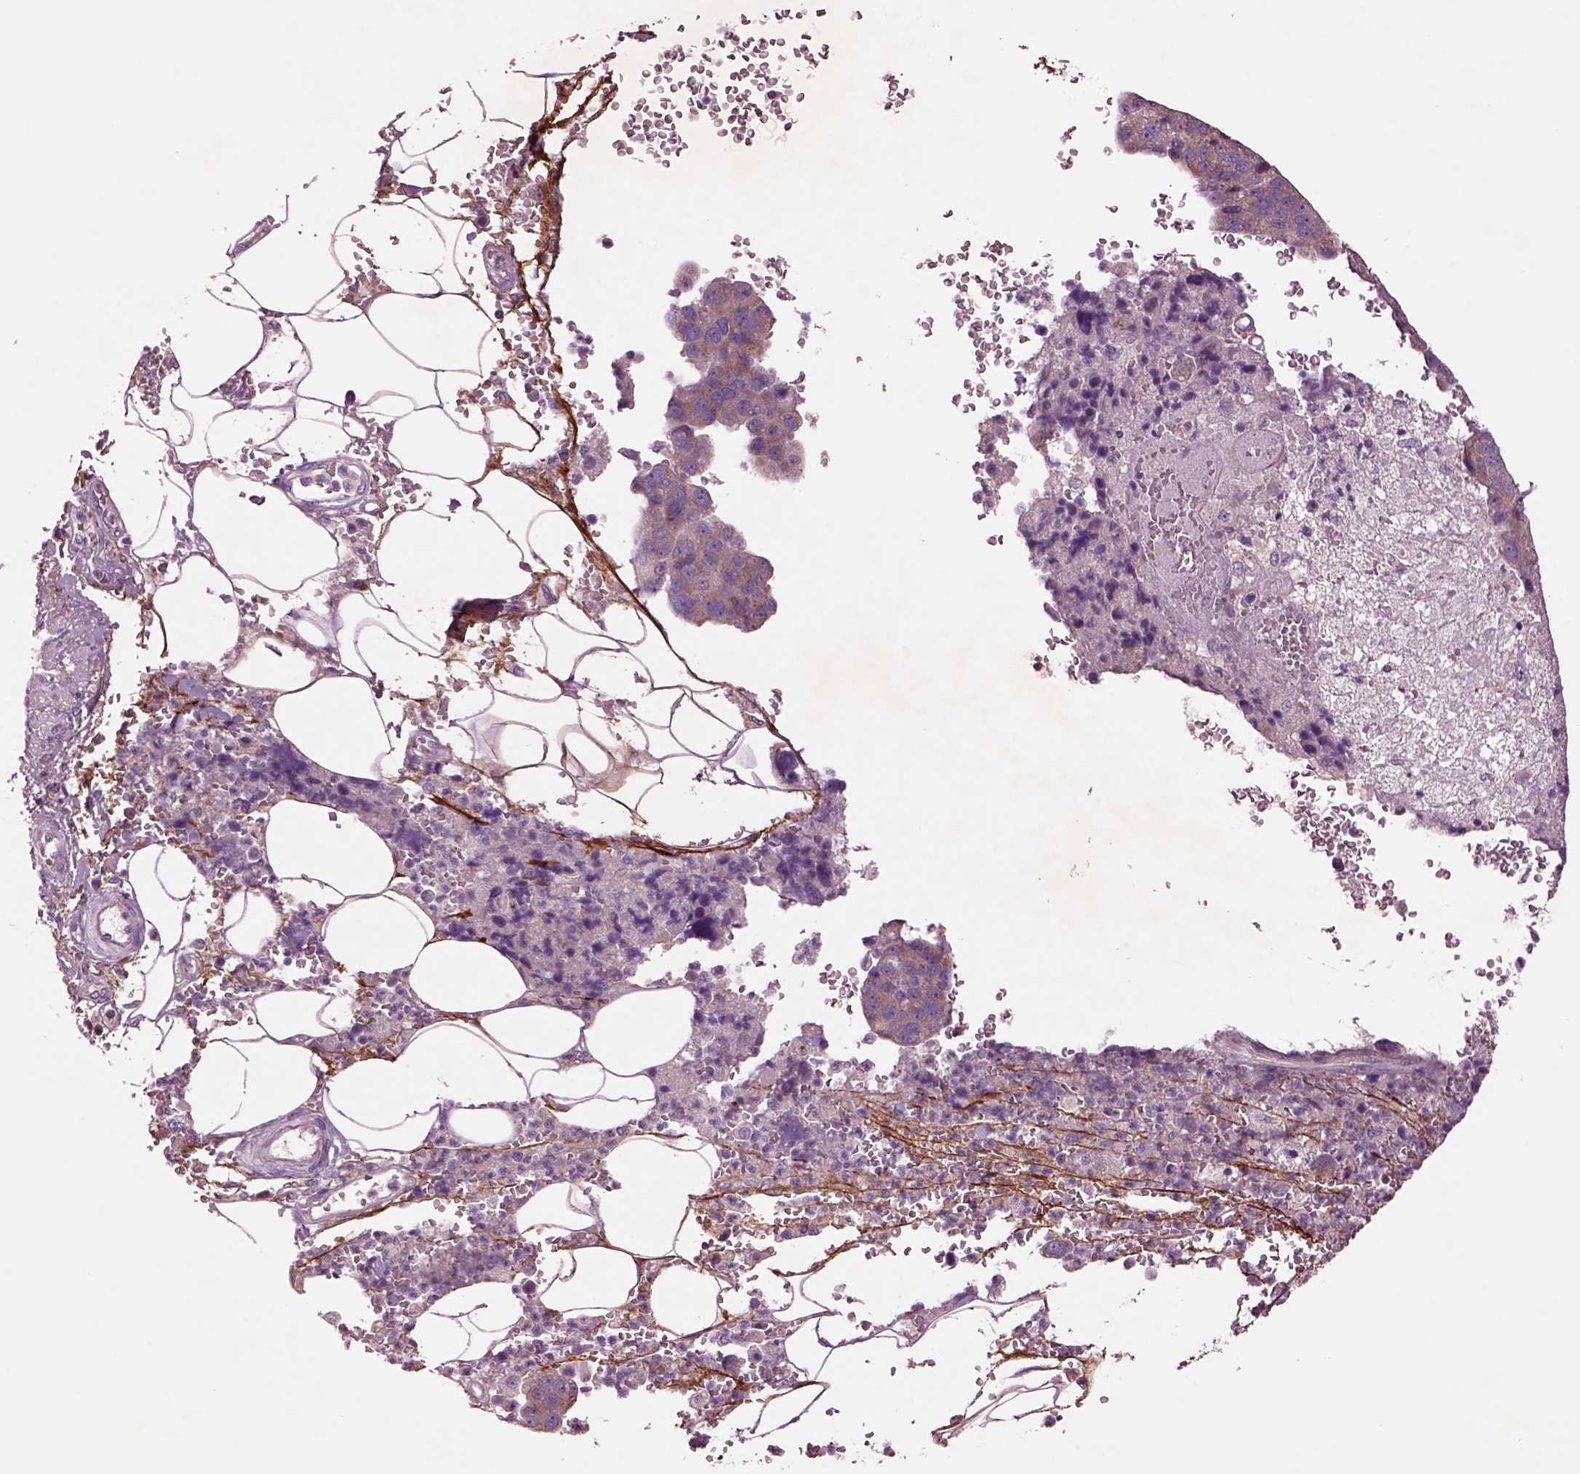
{"staining": {"intensity": "moderate", "quantity": ">75%", "location": "cytoplasmic/membranous"}, "tissue": "pancreatic cancer", "cell_type": "Tumor cells", "image_type": "cancer", "snomed": [{"axis": "morphology", "description": "Adenocarcinoma, NOS"}, {"axis": "topography", "description": "Pancreas"}], "caption": "IHC image of neoplastic tissue: adenocarcinoma (pancreatic) stained using immunohistochemistry (IHC) exhibits medium levels of moderate protein expression localized specifically in the cytoplasmic/membranous of tumor cells, appearing as a cytoplasmic/membranous brown color.", "gene": "SEC23A", "patient": {"sex": "female", "age": 61}}